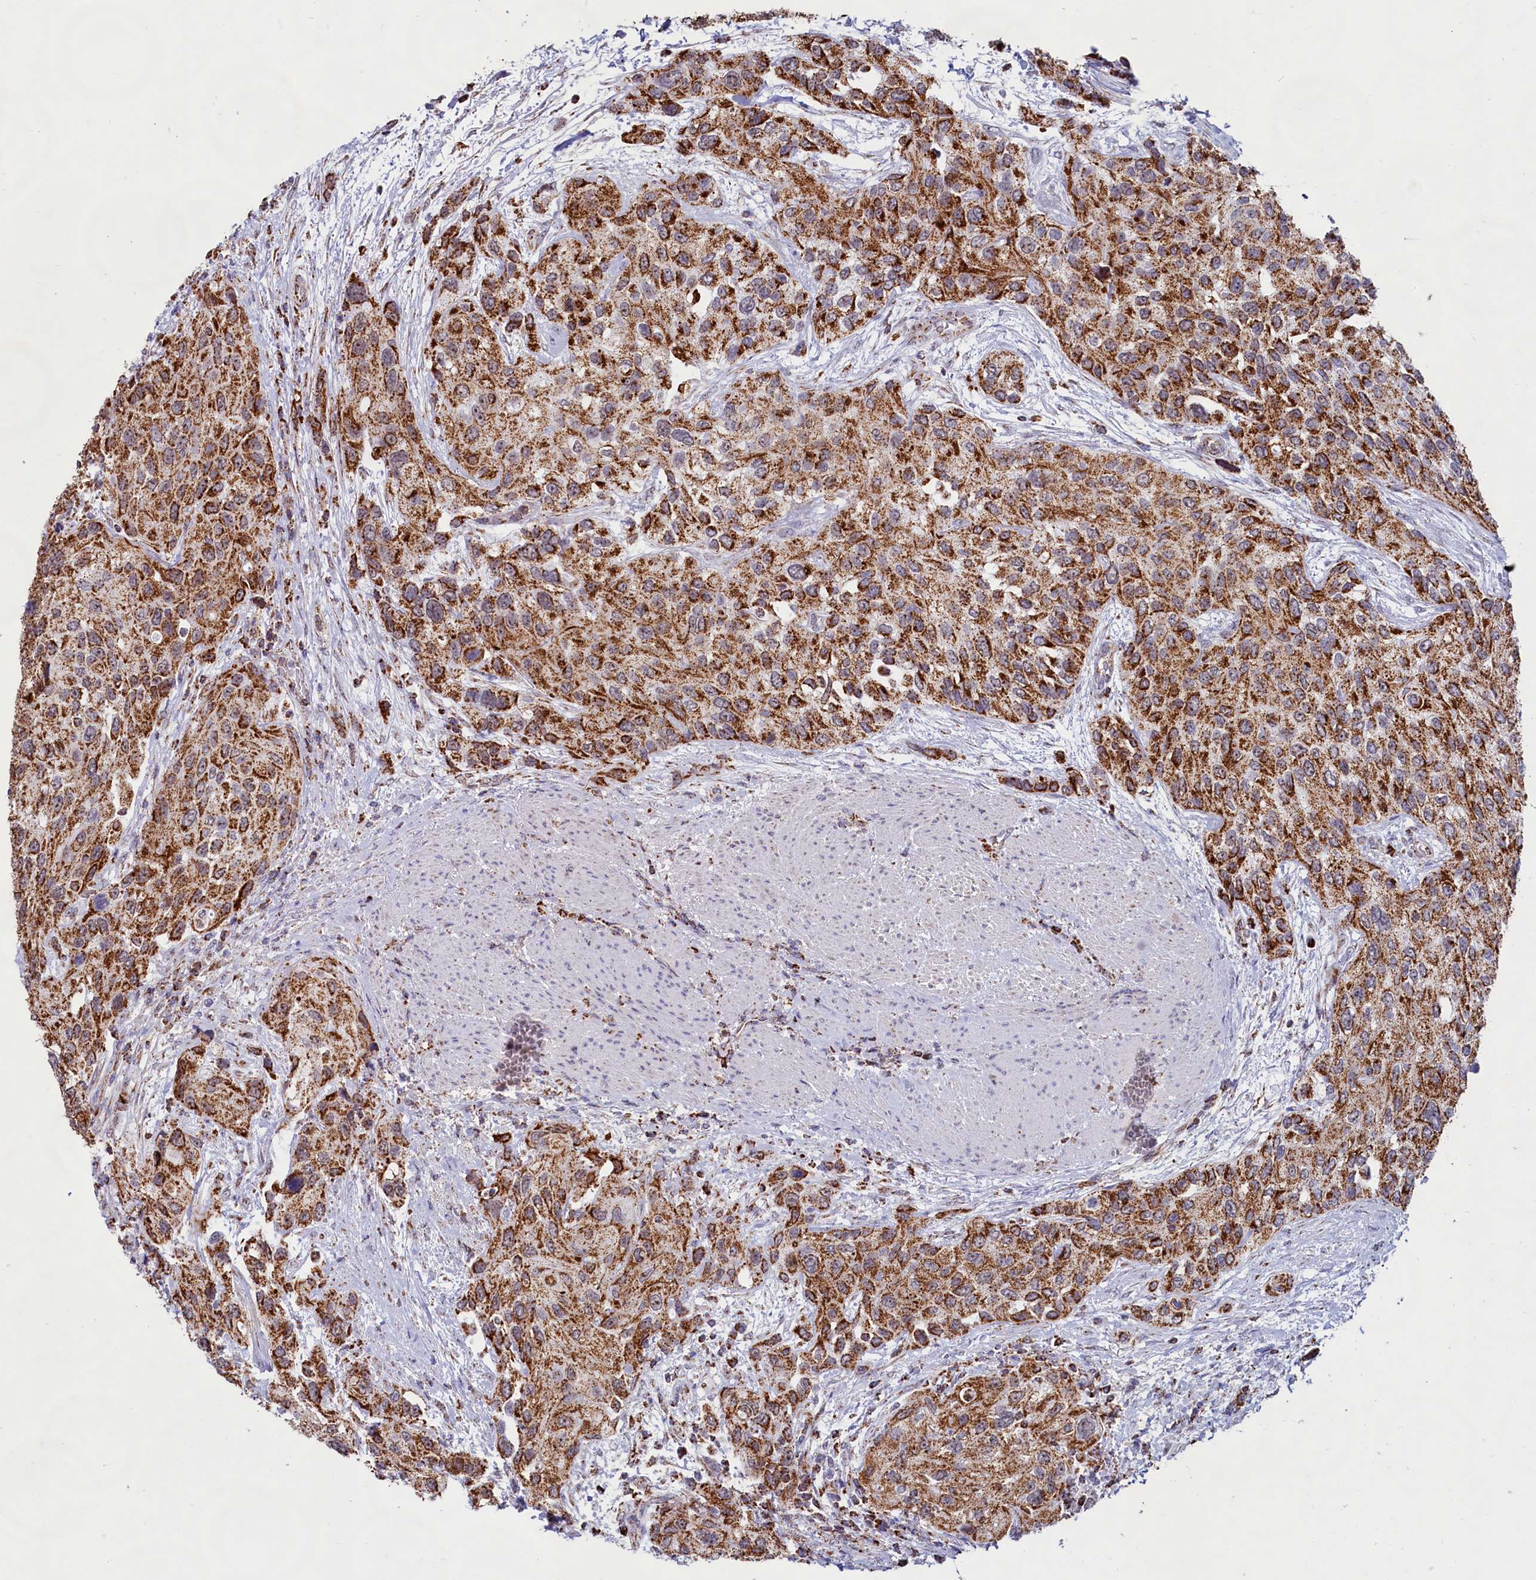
{"staining": {"intensity": "strong", "quantity": ">75%", "location": "cytoplasmic/membranous"}, "tissue": "urothelial cancer", "cell_type": "Tumor cells", "image_type": "cancer", "snomed": [{"axis": "morphology", "description": "Normal tissue, NOS"}, {"axis": "morphology", "description": "Urothelial carcinoma, High grade"}, {"axis": "topography", "description": "Vascular tissue"}, {"axis": "topography", "description": "Urinary bladder"}], "caption": "The image exhibits immunohistochemical staining of urothelial carcinoma (high-grade). There is strong cytoplasmic/membranous expression is present in about >75% of tumor cells.", "gene": "C1D", "patient": {"sex": "female", "age": 56}}